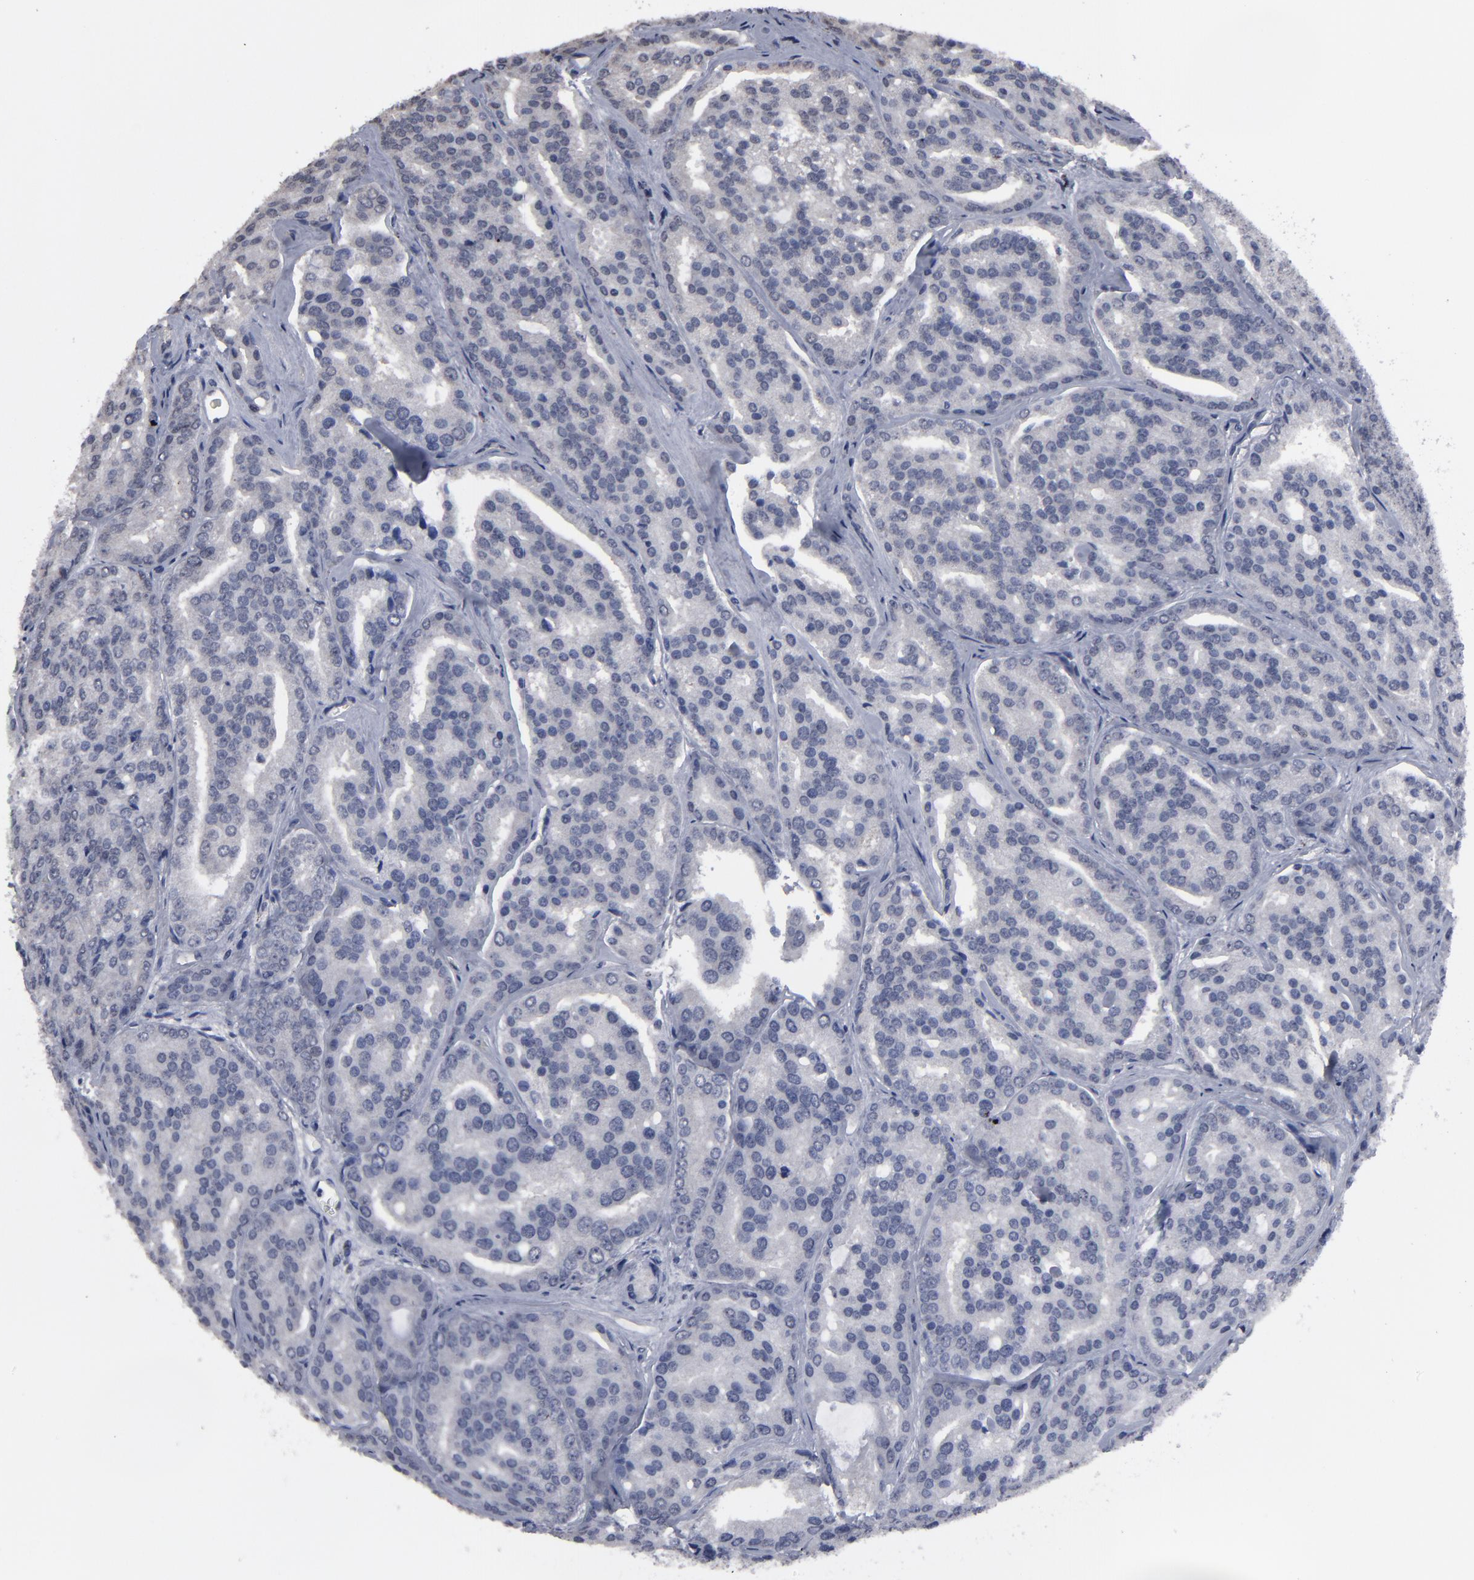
{"staining": {"intensity": "negative", "quantity": "none", "location": "none"}, "tissue": "prostate cancer", "cell_type": "Tumor cells", "image_type": "cancer", "snomed": [{"axis": "morphology", "description": "Adenocarcinoma, High grade"}, {"axis": "topography", "description": "Prostate"}], "caption": "Immunohistochemistry (IHC) micrograph of prostate high-grade adenocarcinoma stained for a protein (brown), which exhibits no expression in tumor cells.", "gene": "SSRP1", "patient": {"sex": "male", "age": 64}}